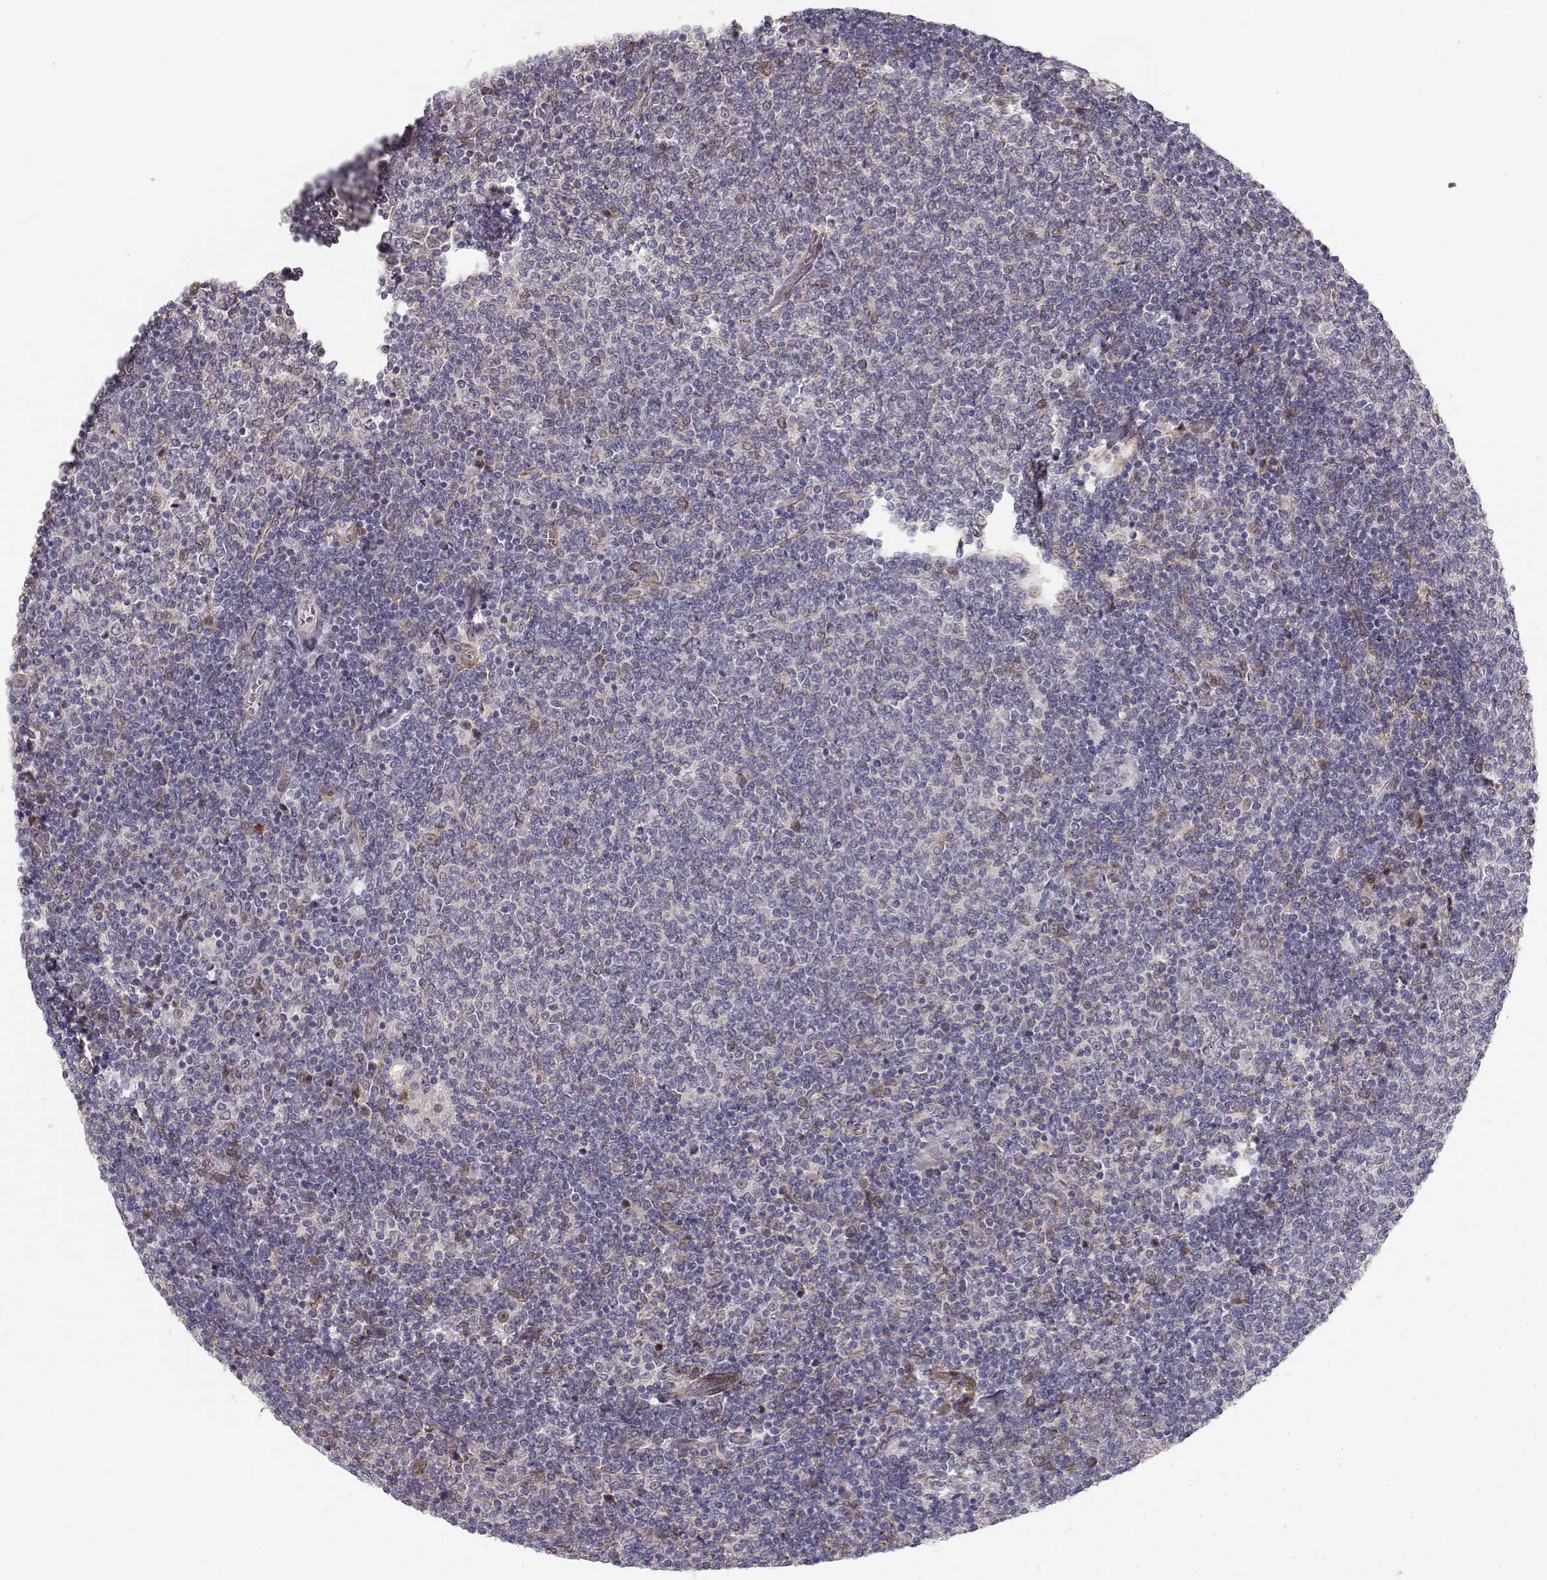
{"staining": {"intensity": "negative", "quantity": "none", "location": "none"}, "tissue": "lymphoma", "cell_type": "Tumor cells", "image_type": "cancer", "snomed": [{"axis": "morphology", "description": "Malignant lymphoma, non-Hodgkin's type, Low grade"}, {"axis": "topography", "description": "Lymph node"}], "caption": "Tumor cells show no significant staining in lymphoma. (Stains: DAB (3,3'-diaminobenzidine) immunohistochemistry (IHC) with hematoxylin counter stain, Microscopy: brightfield microscopy at high magnification).", "gene": "RGS9BP", "patient": {"sex": "male", "age": 52}}